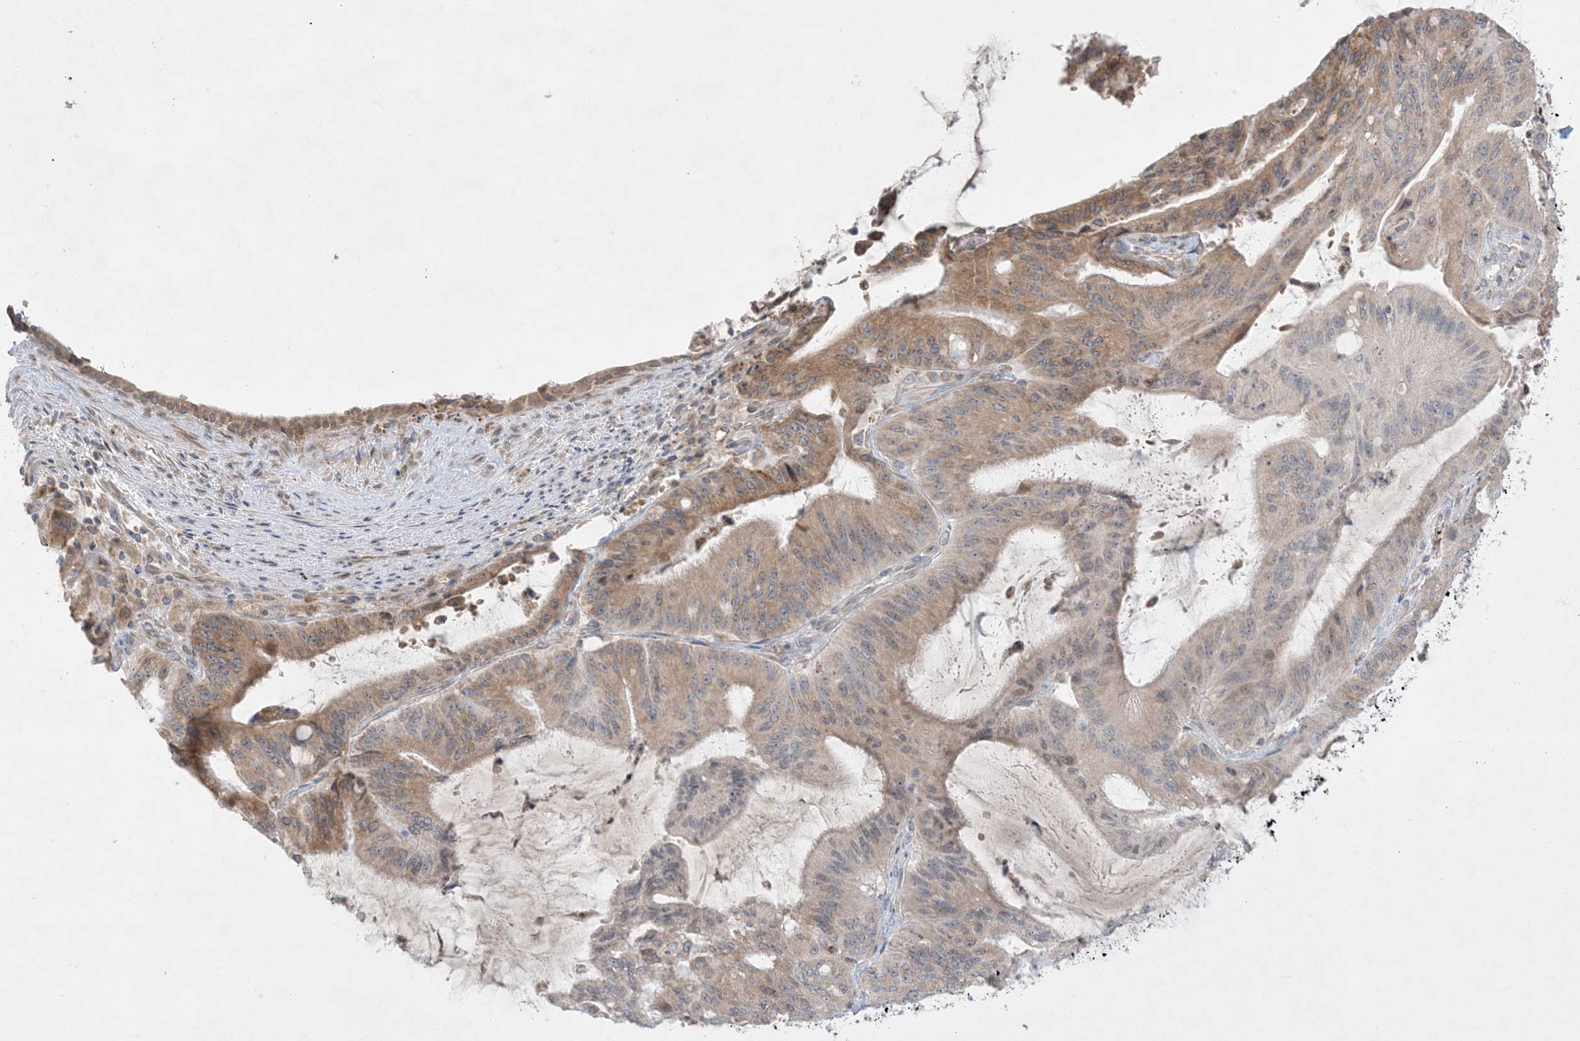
{"staining": {"intensity": "moderate", "quantity": "25%-75%", "location": "cytoplasmic/membranous"}, "tissue": "liver cancer", "cell_type": "Tumor cells", "image_type": "cancer", "snomed": [{"axis": "morphology", "description": "Normal tissue, NOS"}, {"axis": "morphology", "description": "Cholangiocarcinoma"}, {"axis": "topography", "description": "Liver"}, {"axis": "topography", "description": "Peripheral nerve tissue"}], "caption": "Tumor cells display medium levels of moderate cytoplasmic/membranous expression in approximately 25%-75% of cells in human liver cancer (cholangiocarcinoma).", "gene": "MMGT1", "patient": {"sex": "female", "age": 73}}